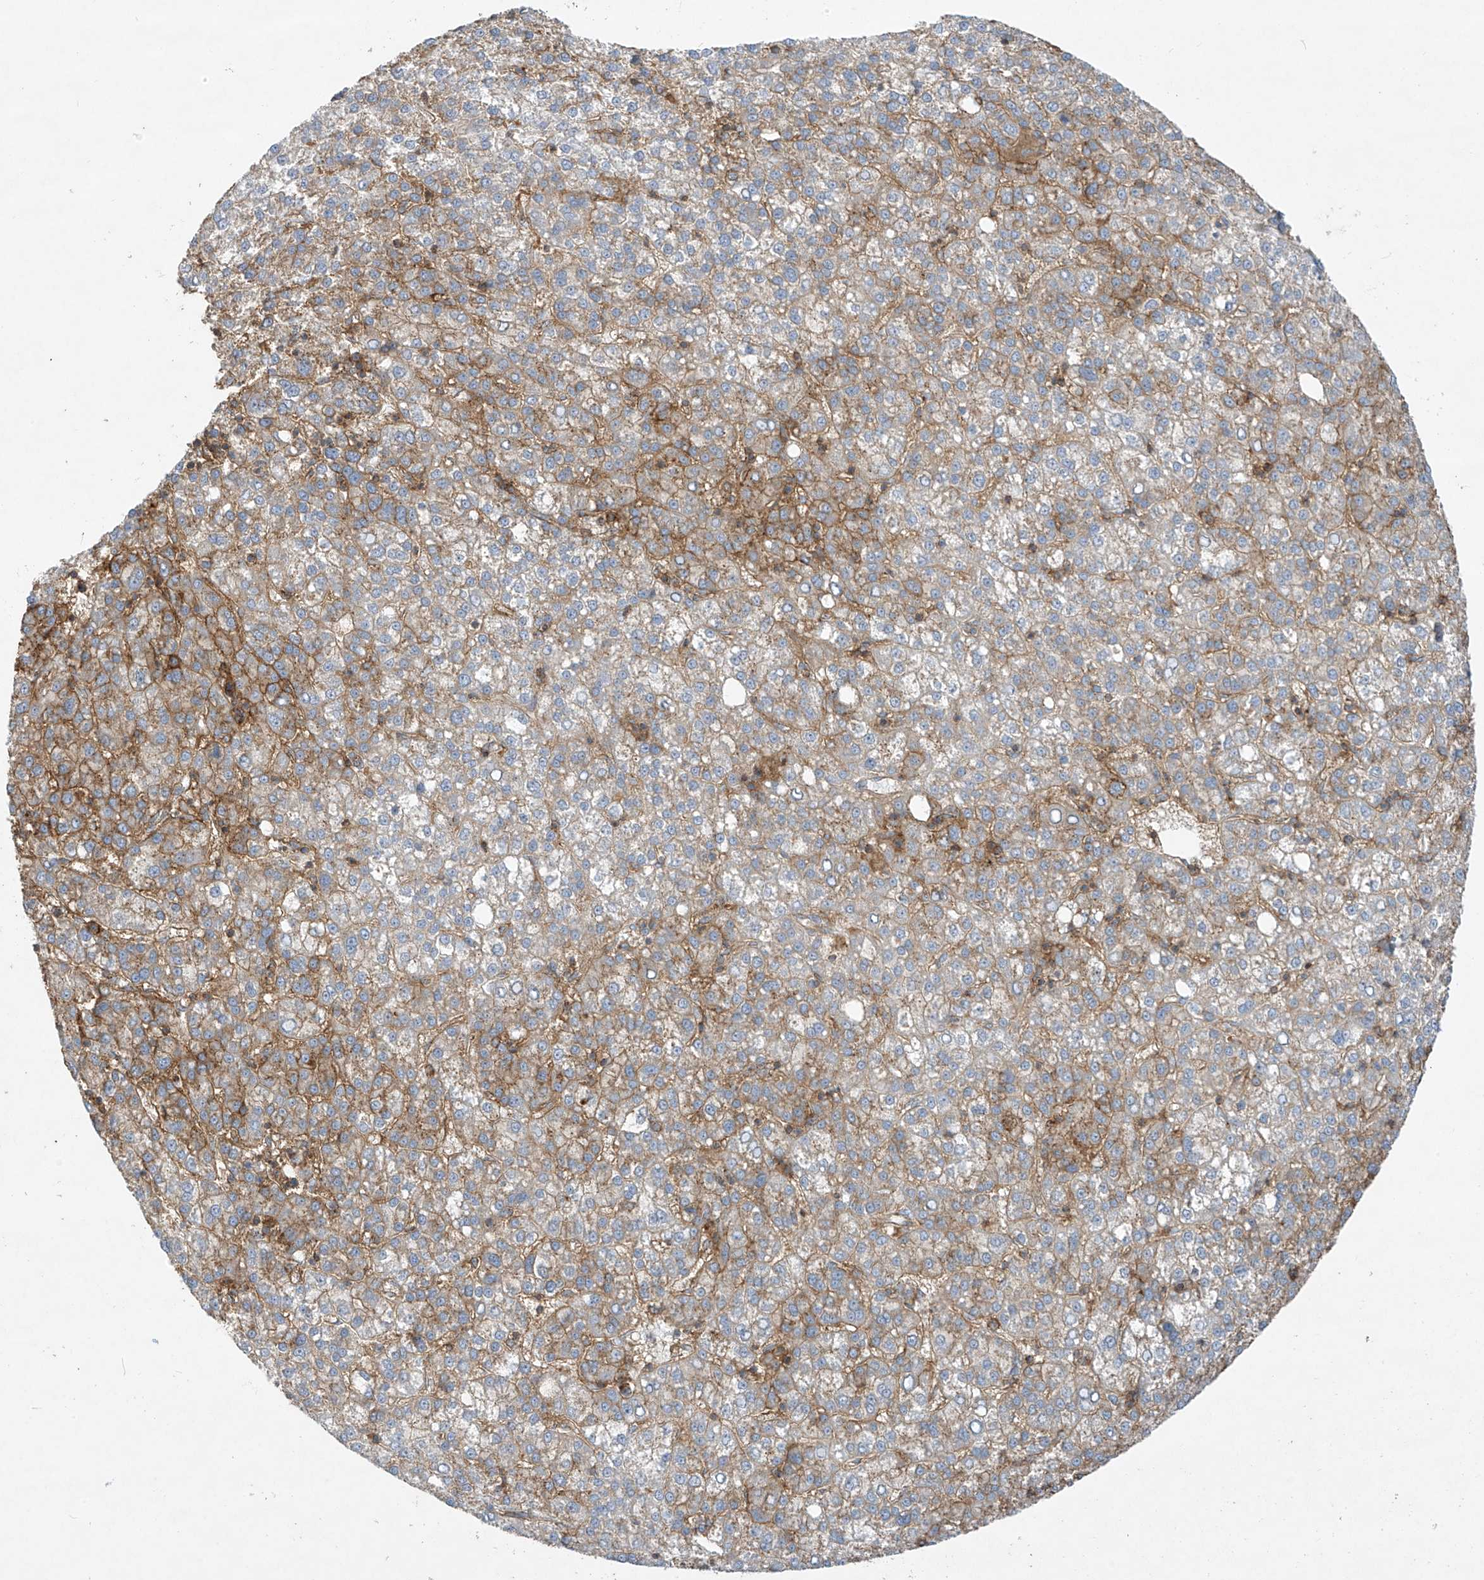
{"staining": {"intensity": "moderate", "quantity": "<25%", "location": "cytoplasmic/membranous"}, "tissue": "liver cancer", "cell_type": "Tumor cells", "image_type": "cancer", "snomed": [{"axis": "morphology", "description": "Carcinoma, Hepatocellular, NOS"}, {"axis": "topography", "description": "Liver"}], "caption": "There is low levels of moderate cytoplasmic/membranous positivity in tumor cells of liver hepatocellular carcinoma, as demonstrated by immunohistochemical staining (brown color).", "gene": "HLA-E", "patient": {"sex": "female", "age": 58}}